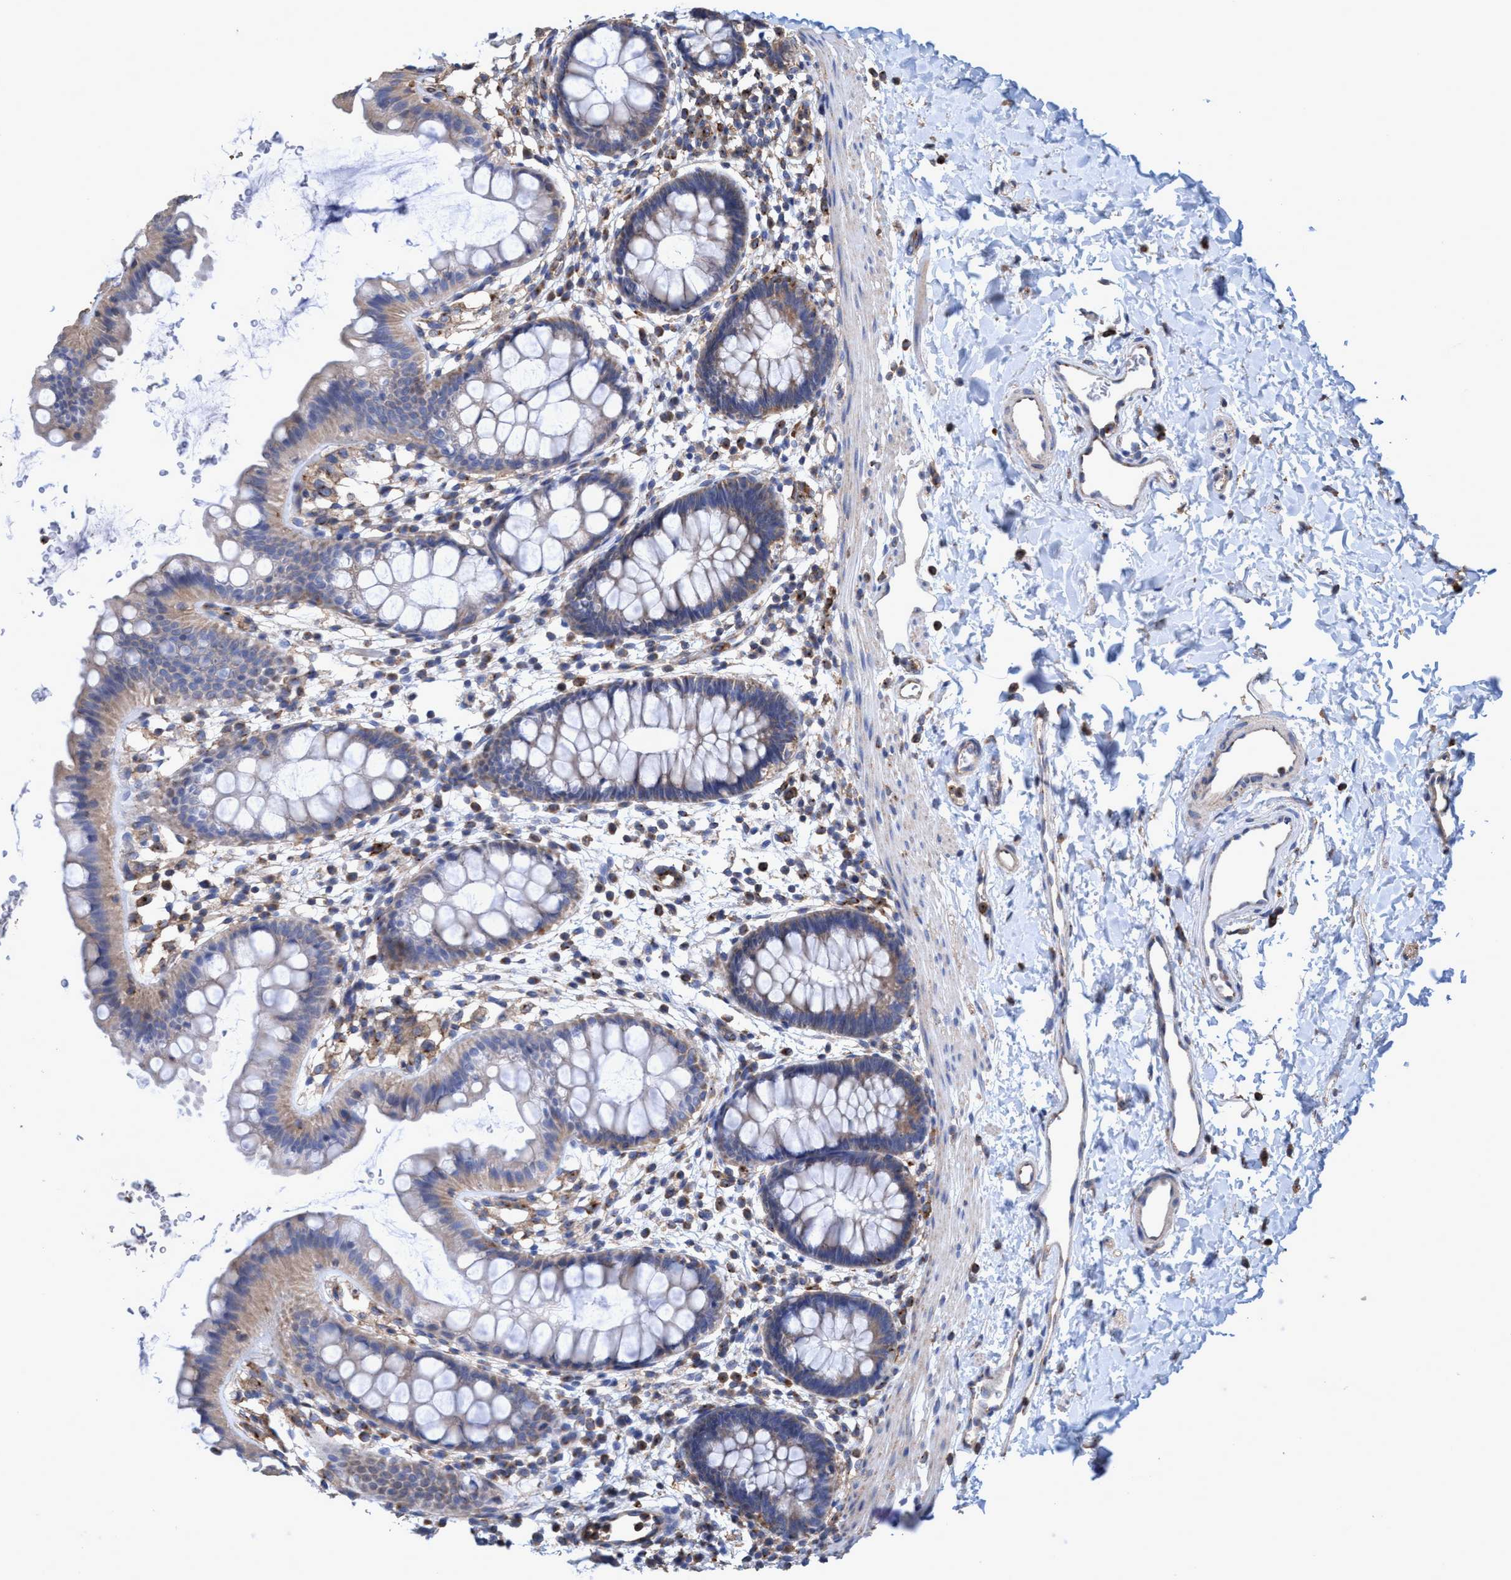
{"staining": {"intensity": "weak", "quantity": "25%-75%", "location": "cytoplasmic/membranous"}, "tissue": "rectum", "cell_type": "Glandular cells", "image_type": "normal", "snomed": [{"axis": "morphology", "description": "Normal tissue, NOS"}, {"axis": "topography", "description": "Rectum"}], "caption": "This micrograph shows IHC staining of benign human rectum, with low weak cytoplasmic/membranous positivity in approximately 25%-75% of glandular cells.", "gene": "BICD2", "patient": {"sex": "female", "age": 24}}